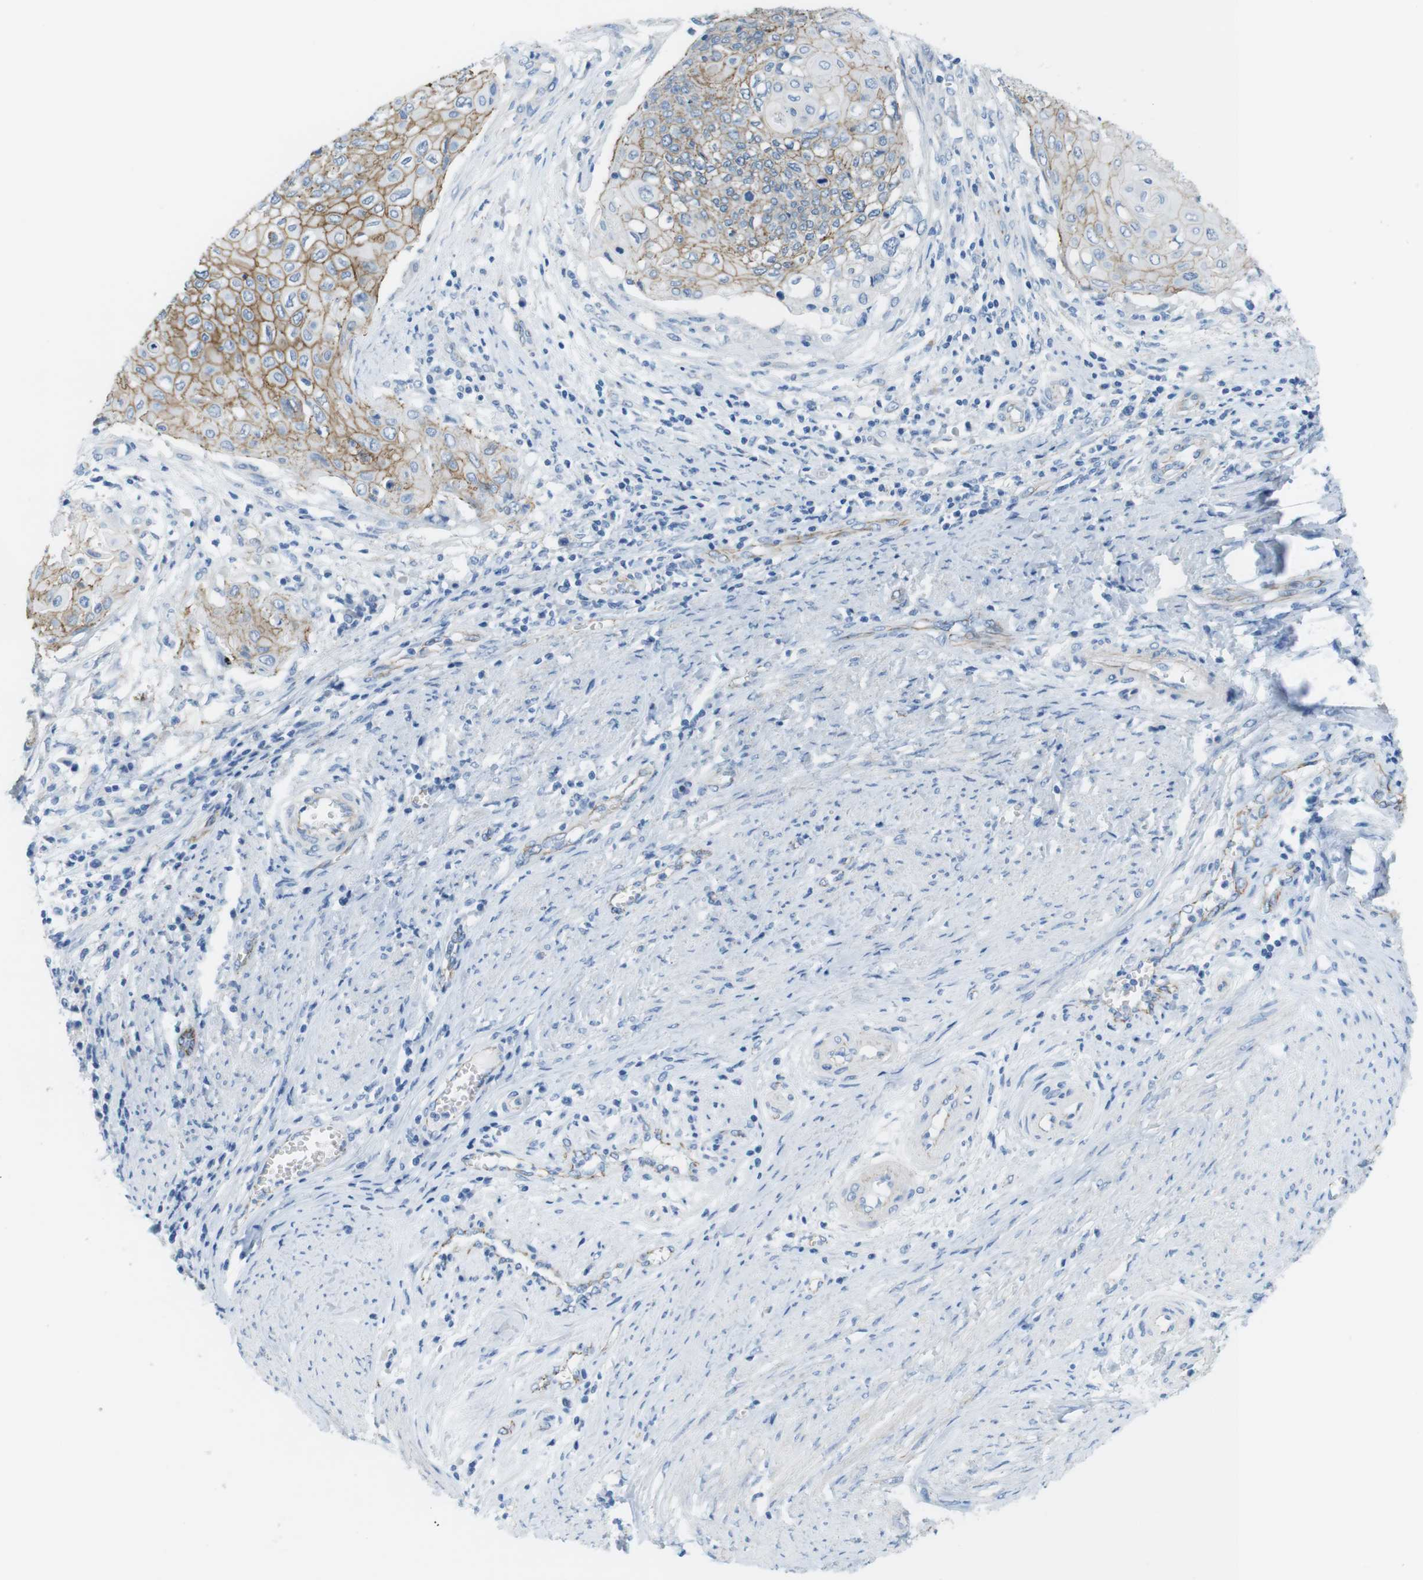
{"staining": {"intensity": "moderate", "quantity": ">75%", "location": "cytoplasmic/membranous"}, "tissue": "cervical cancer", "cell_type": "Tumor cells", "image_type": "cancer", "snomed": [{"axis": "morphology", "description": "Squamous cell carcinoma, NOS"}, {"axis": "topography", "description": "Cervix"}], "caption": "A brown stain highlights moderate cytoplasmic/membranous expression of a protein in cervical cancer (squamous cell carcinoma) tumor cells.", "gene": "SLC6A6", "patient": {"sex": "female", "age": 39}}